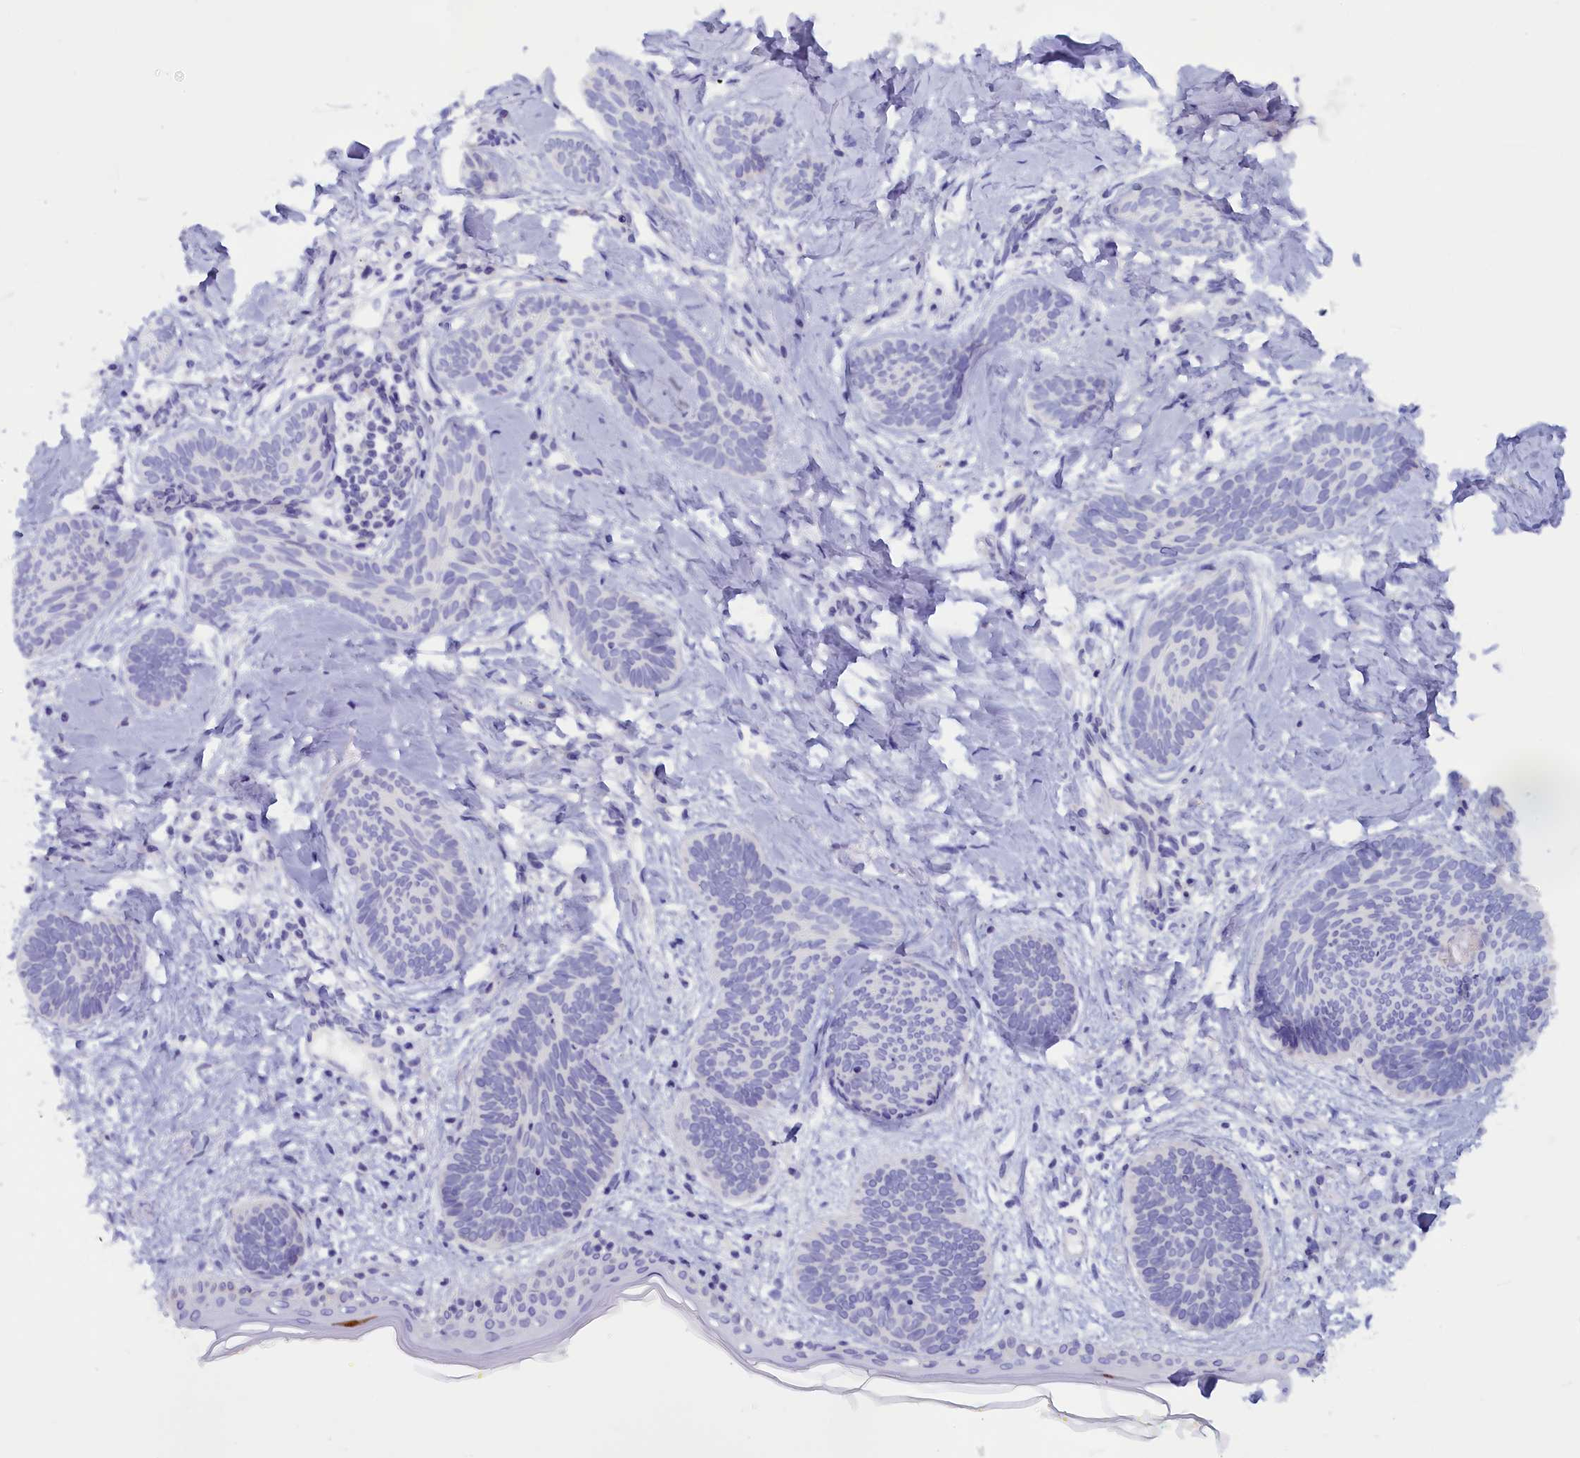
{"staining": {"intensity": "negative", "quantity": "none", "location": "none"}, "tissue": "skin cancer", "cell_type": "Tumor cells", "image_type": "cancer", "snomed": [{"axis": "morphology", "description": "Basal cell carcinoma"}, {"axis": "topography", "description": "Skin"}], "caption": "The image exhibits no significant expression in tumor cells of skin cancer (basal cell carcinoma).", "gene": "ANKRD2", "patient": {"sex": "female", "age": 81}}